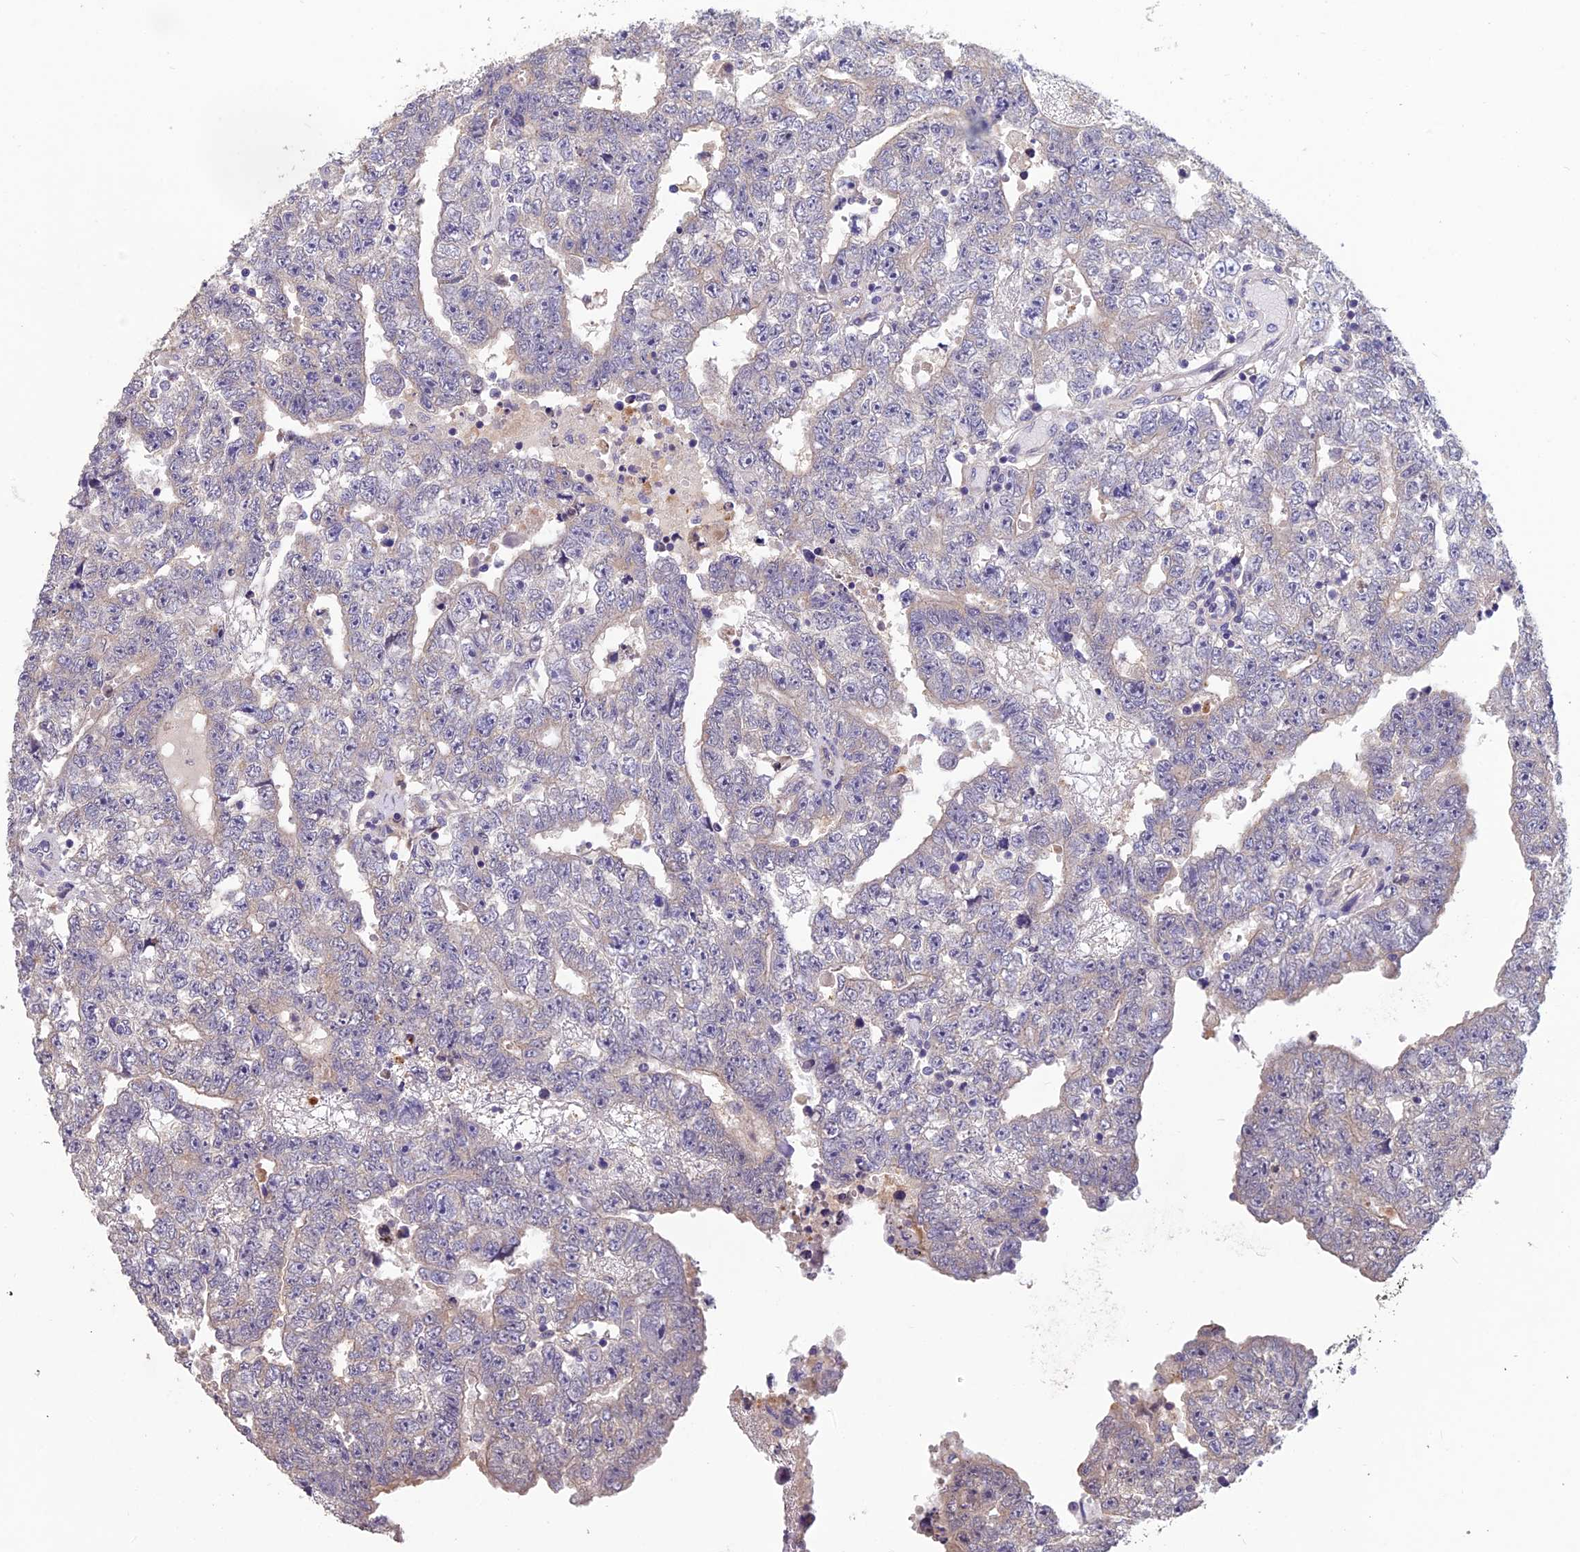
{"staining": {"intensity": "negative", "quantity": "none", "location": "none"}, "tissue": "testis cancer", "cell_type": "Tumor cells", "image_type": "cancer", "snomed": [{"axis": "morphology", "description": "Carcinoma, Embryonal, NOS"}, {"axis": "topography", "description": "Testis"}], "caption": "Embryonal carcinoma (testis) was stained to show a protein in brown. There is no significant positivity in tumor cells.", "gene": "CEACAM16", "patient": {"sex": "male", "age": 25}}